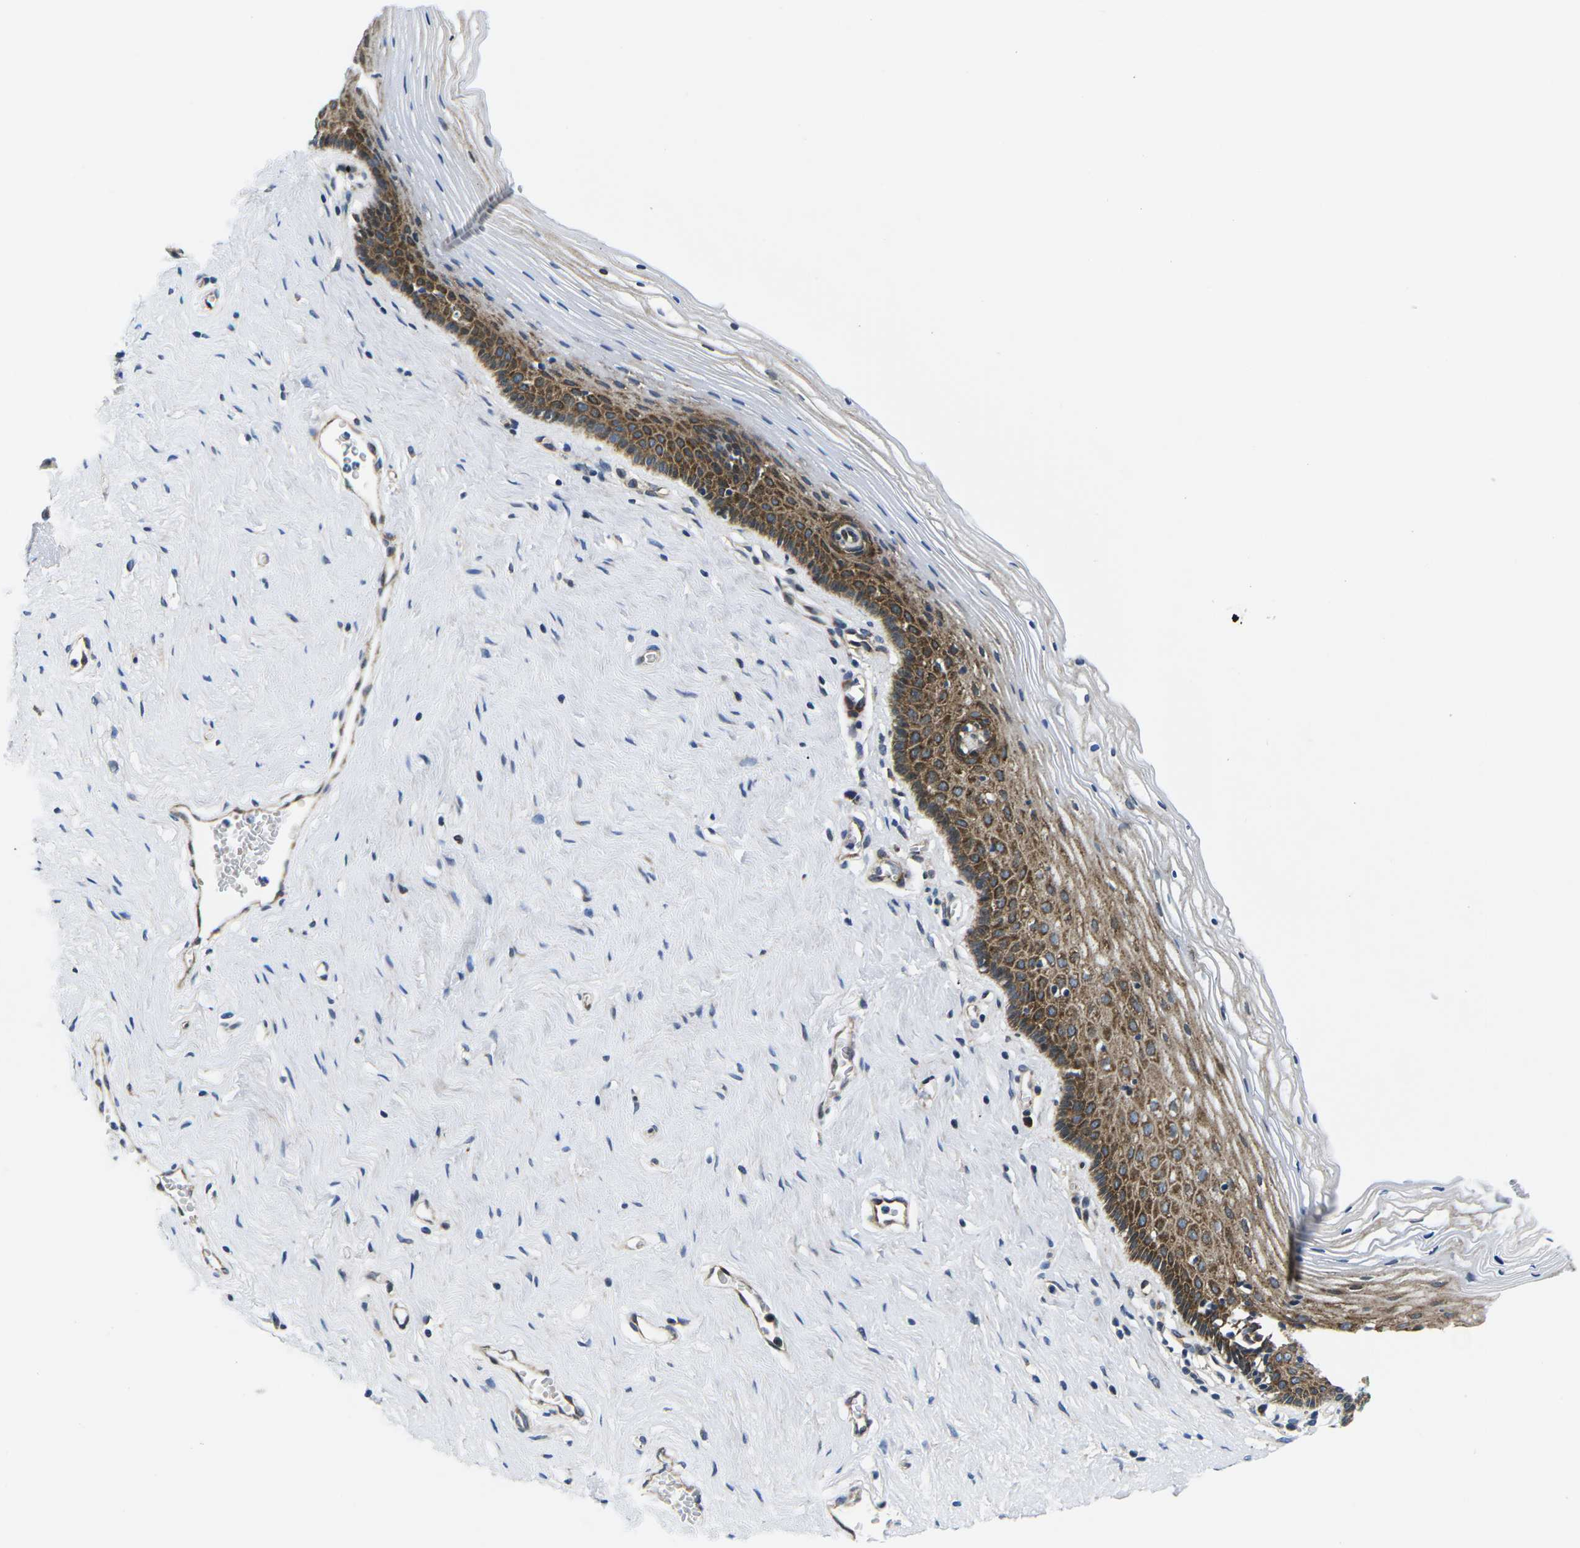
{"staining": {"intensity": "moderate", "quantity": ">75%", "location": "cytoplasmic/membranous"}, "tissue": "vagina", "cell_type": "Squamous epithelial cells", "image_type": "normal", "snomed": [{"axis": "morphology", "description": "Normal tissue, NOS"}, {"axis": "topography", "description": "Vagina"}], "caption": "A photomicrograph of human vagina stained for a protein exhibits moderate cytoplasmic/membranous brown staining in squamous epithelial cells.", "gene": "EIF4E", "patient": {"sex": "female", "age": 32}}